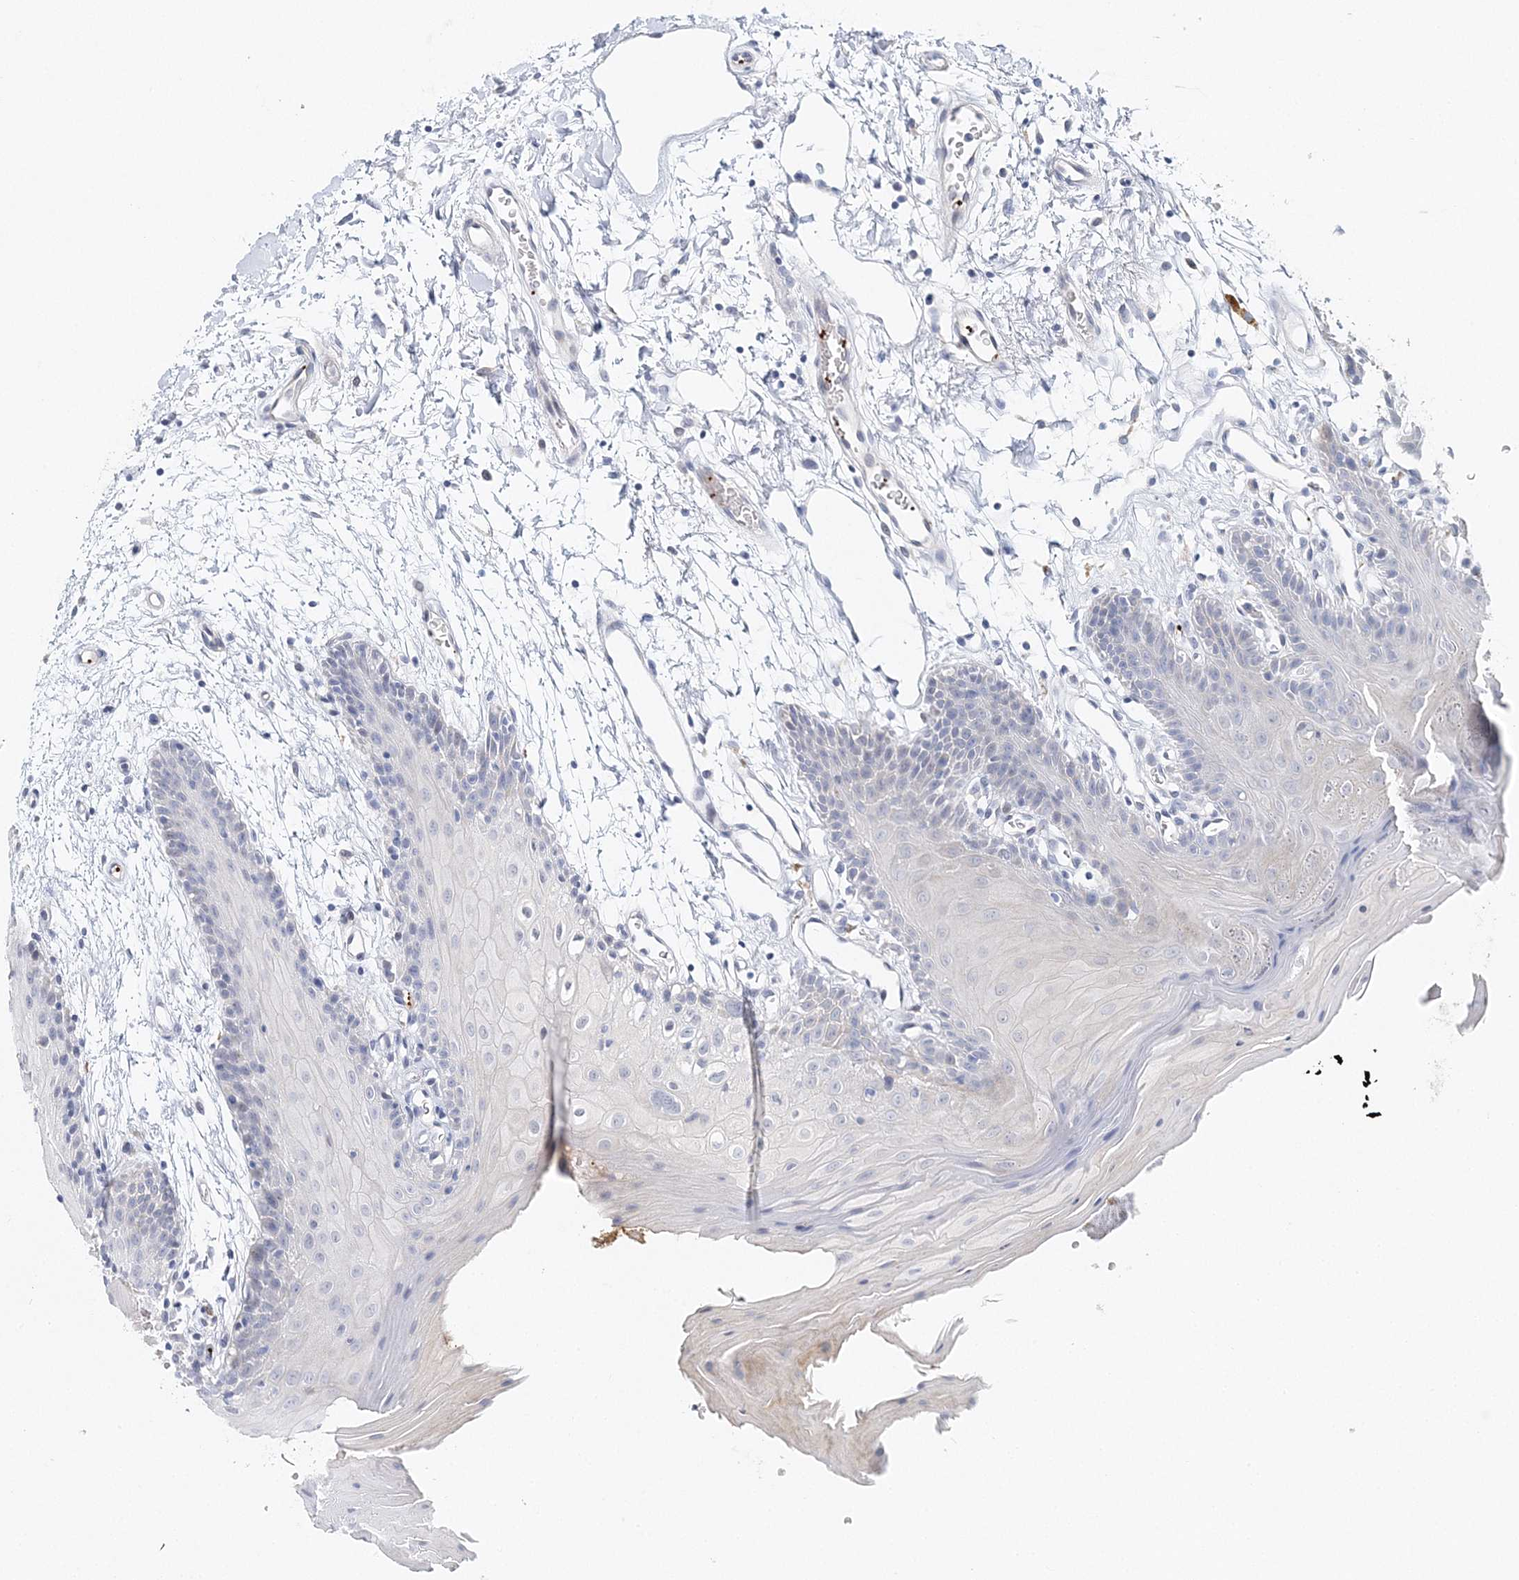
{"staining": {"intensity": "negative", "quantity": "none", "location": "none"}, "tissue": "oral mucosa", "cell_type": "Squamous epithelial cells", "image_type": "normal", "snomed": [{"axis": "morphology", "description": "Normal tissue, NOS"}, {"axis": "topography", "description": "Skeletal muscle"}, {"axis": "topography", "description": "Oral tissue"}, {"axis": "topography", "description": "Salivary gland"}, {"axis": "topography", "description": "Peripheral nerve tissue"}], "caption": "The micrograph exhibits no staining of squamous epithelial cells in benign oral mucosa. (Brightfield microscopy of DAB immunohistochemistry at high magnification).", "gene": "MYOZ2", "patient": {"sex": "male", "age": 54}}